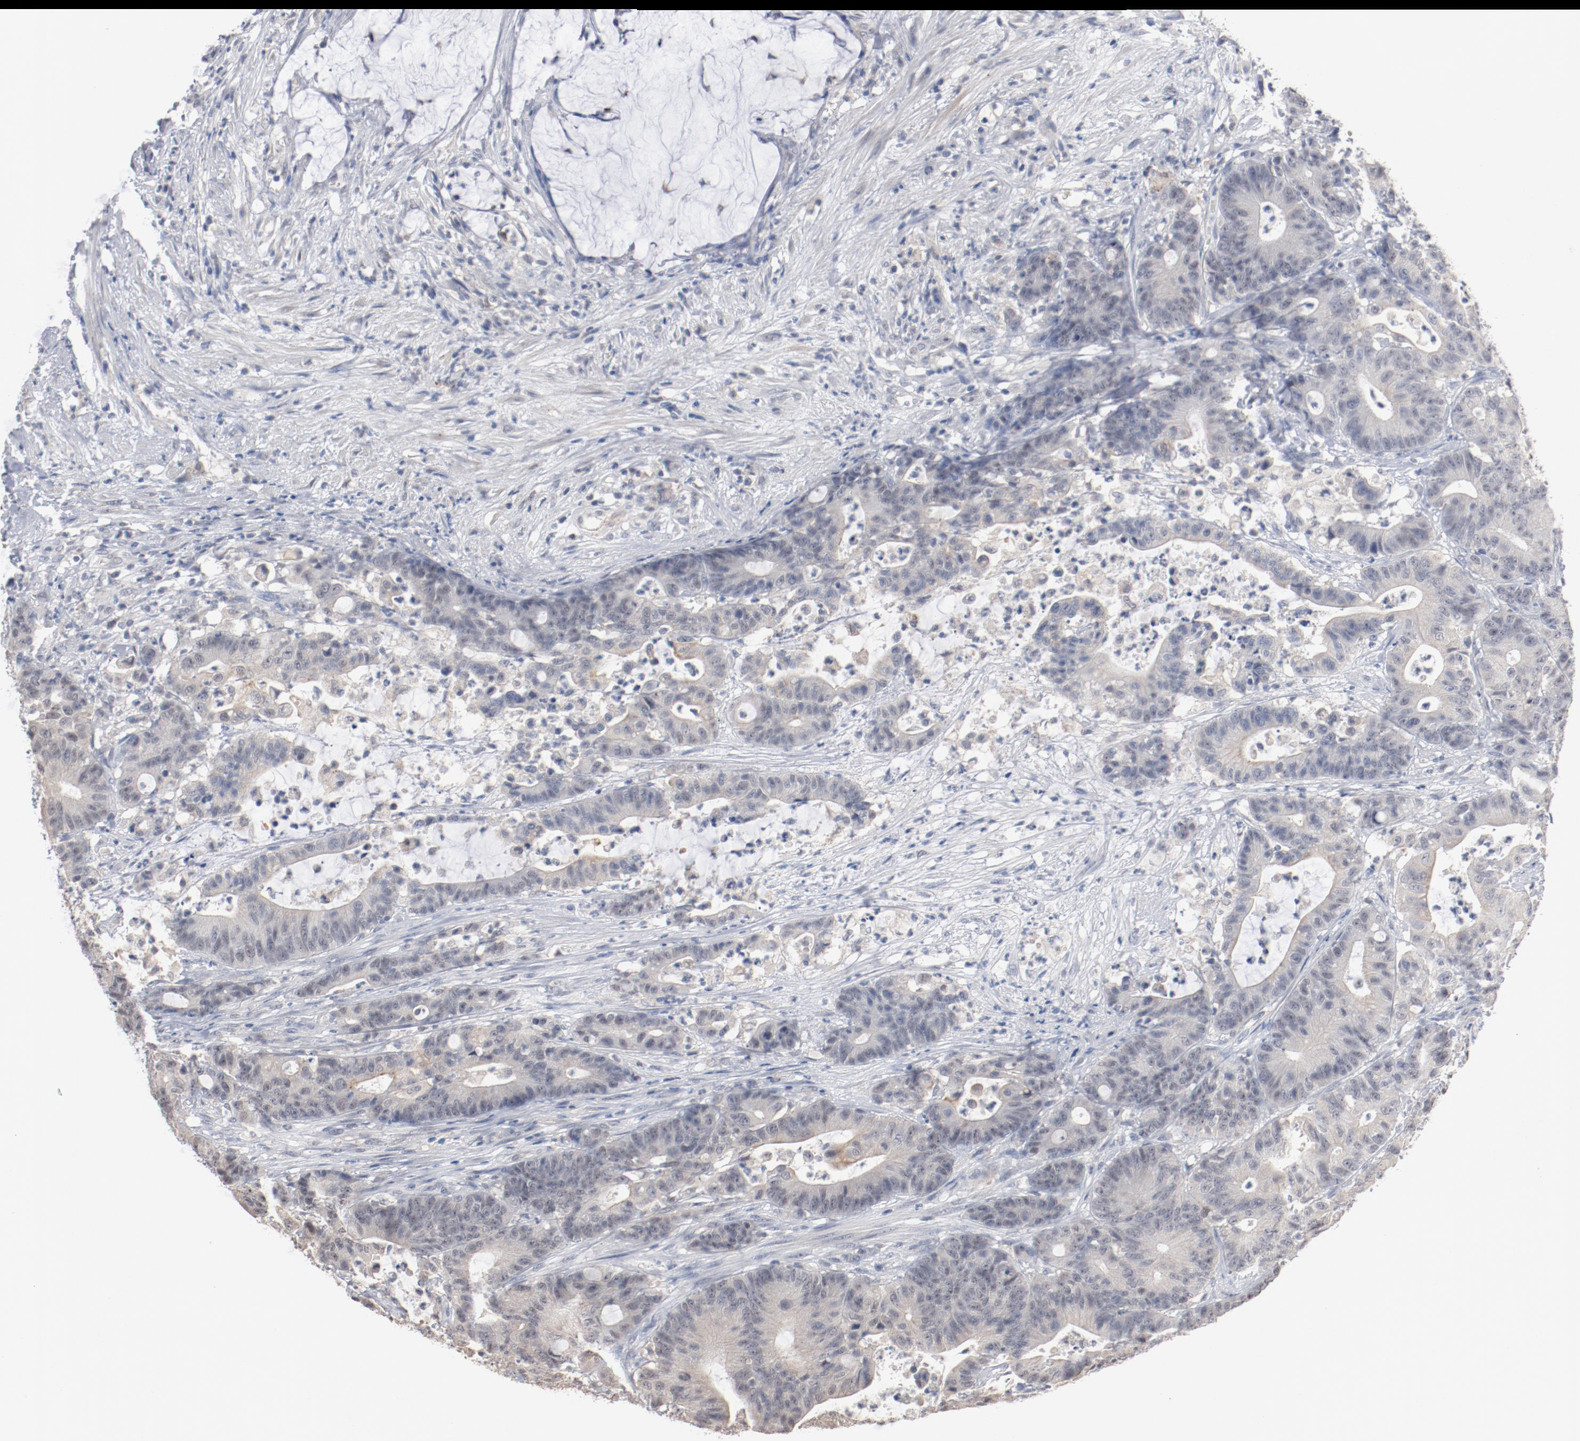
{"staining": {"intensity": "negative", "quantity": "none", "location": "none"}, "tissue": "colorectal cancer", "cell_type": "Tumor cells", "image_type": "cancer", "snomed": [{"axis": "morphology", "description": "Adenocarcinoma, NOS"}, {"axis": "topography", "description": "Colon"}], "caption": "Tumor cells show no significant protein expression in adenocarcinoma (colorectal).", "gene": "ERICH1", "patient": {"sex": "female", "age": 84}}